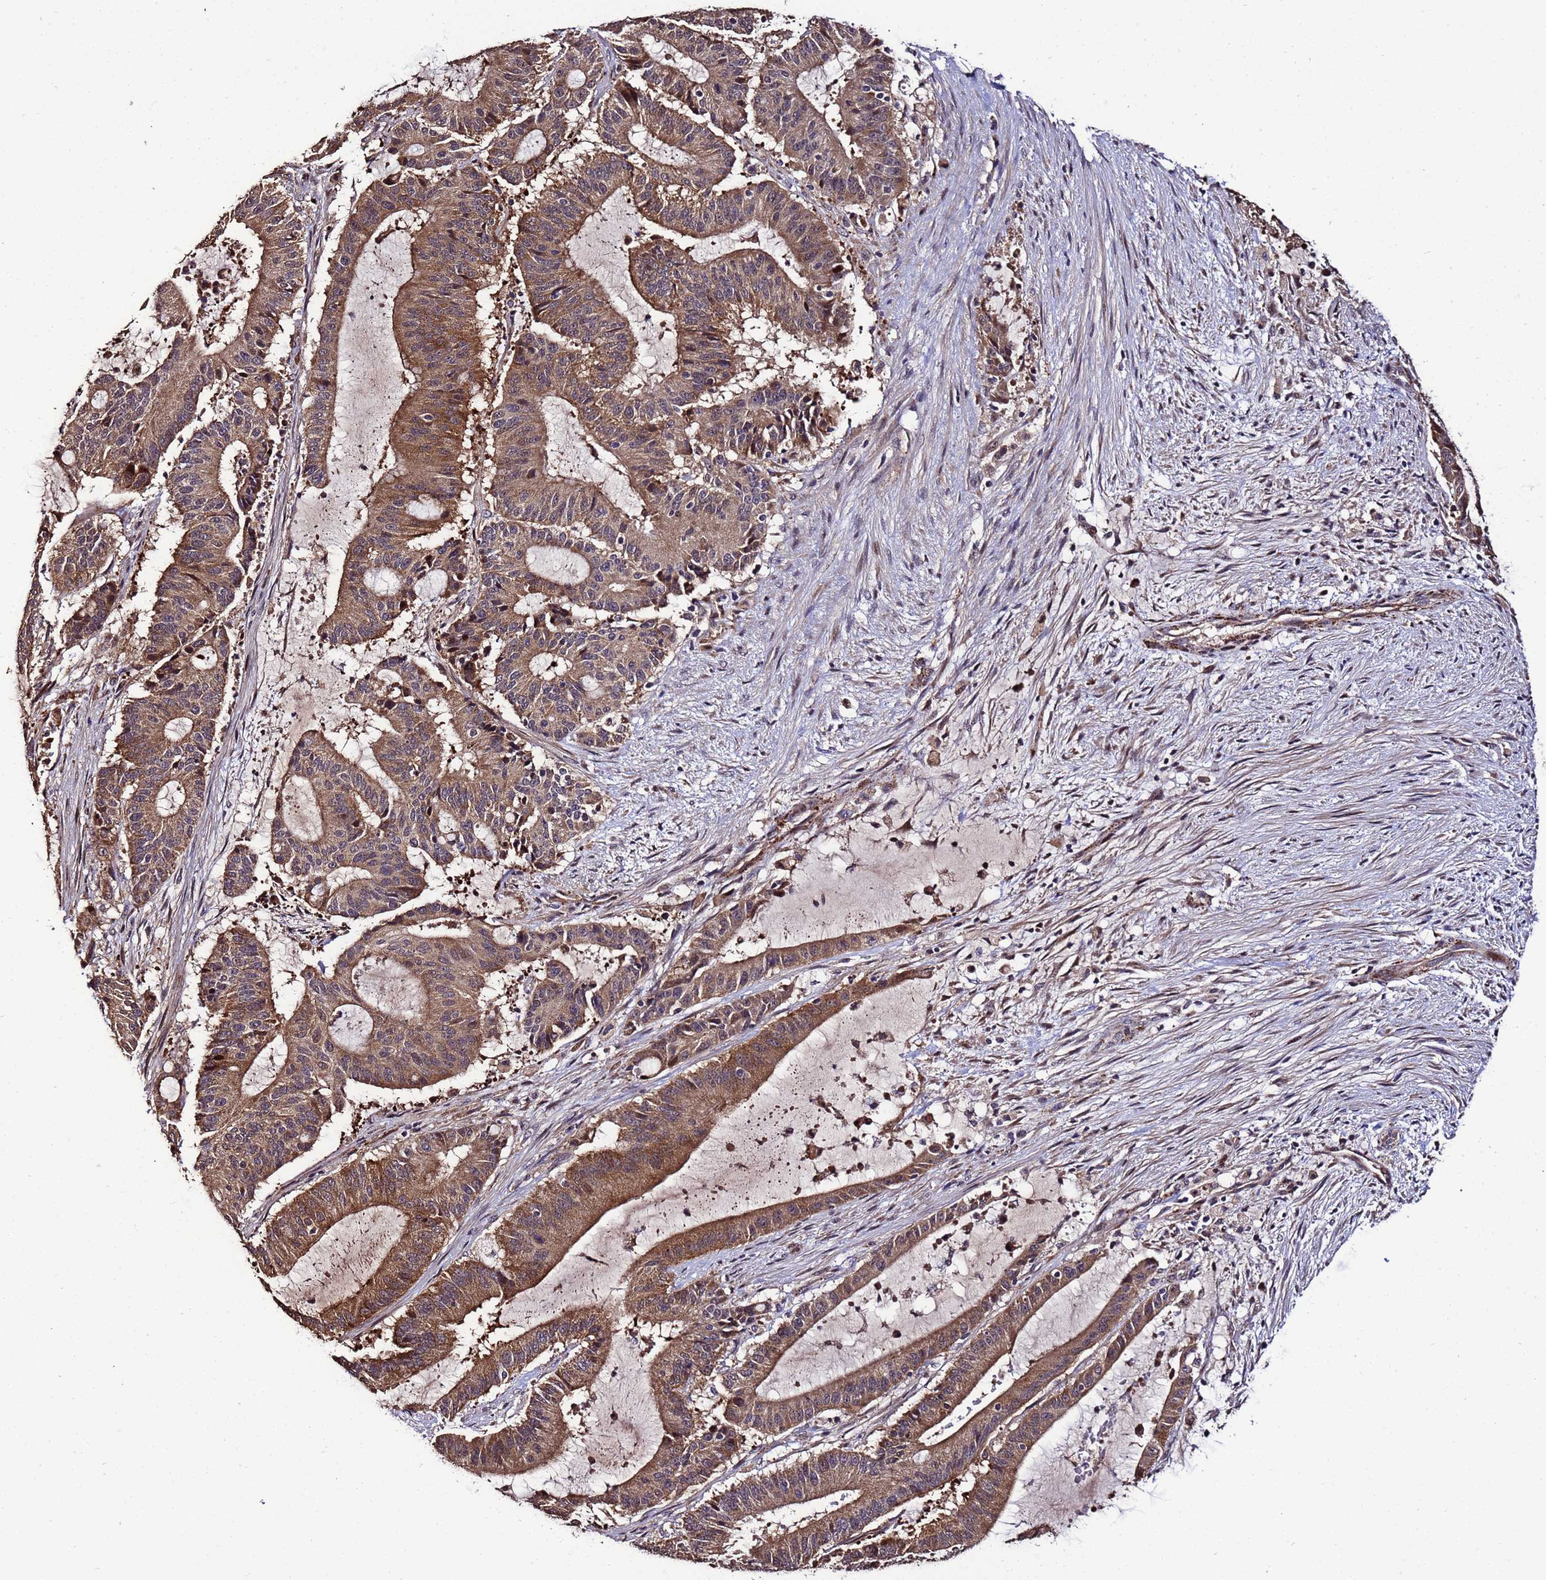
{"staining": {"intensity": "moderate", "quantity": ">75%", "location": "cytoplasmic/membranous"}, "tissue": "liver cancer", "cell_type": "Tumor cells", "image_type": "cancer", "snomed": [{"axis": "morphology", "description": "Normal tissue, NOS"}, {"axis": "morphology", "description": "Cholangiocarcinoma"}, {"axis": "topography", "description": "Liver"}, {"axis": "topography", "description": "Peripheral nerve tissue"}], "caption": "Cholangiocarcinoma (liver) tissue reveals moderate cytoplasmic/membranous positivity in approximately >75% of tumor cells", "gene": "WNK4", "patient": {"sex": "female", "age": 73}}